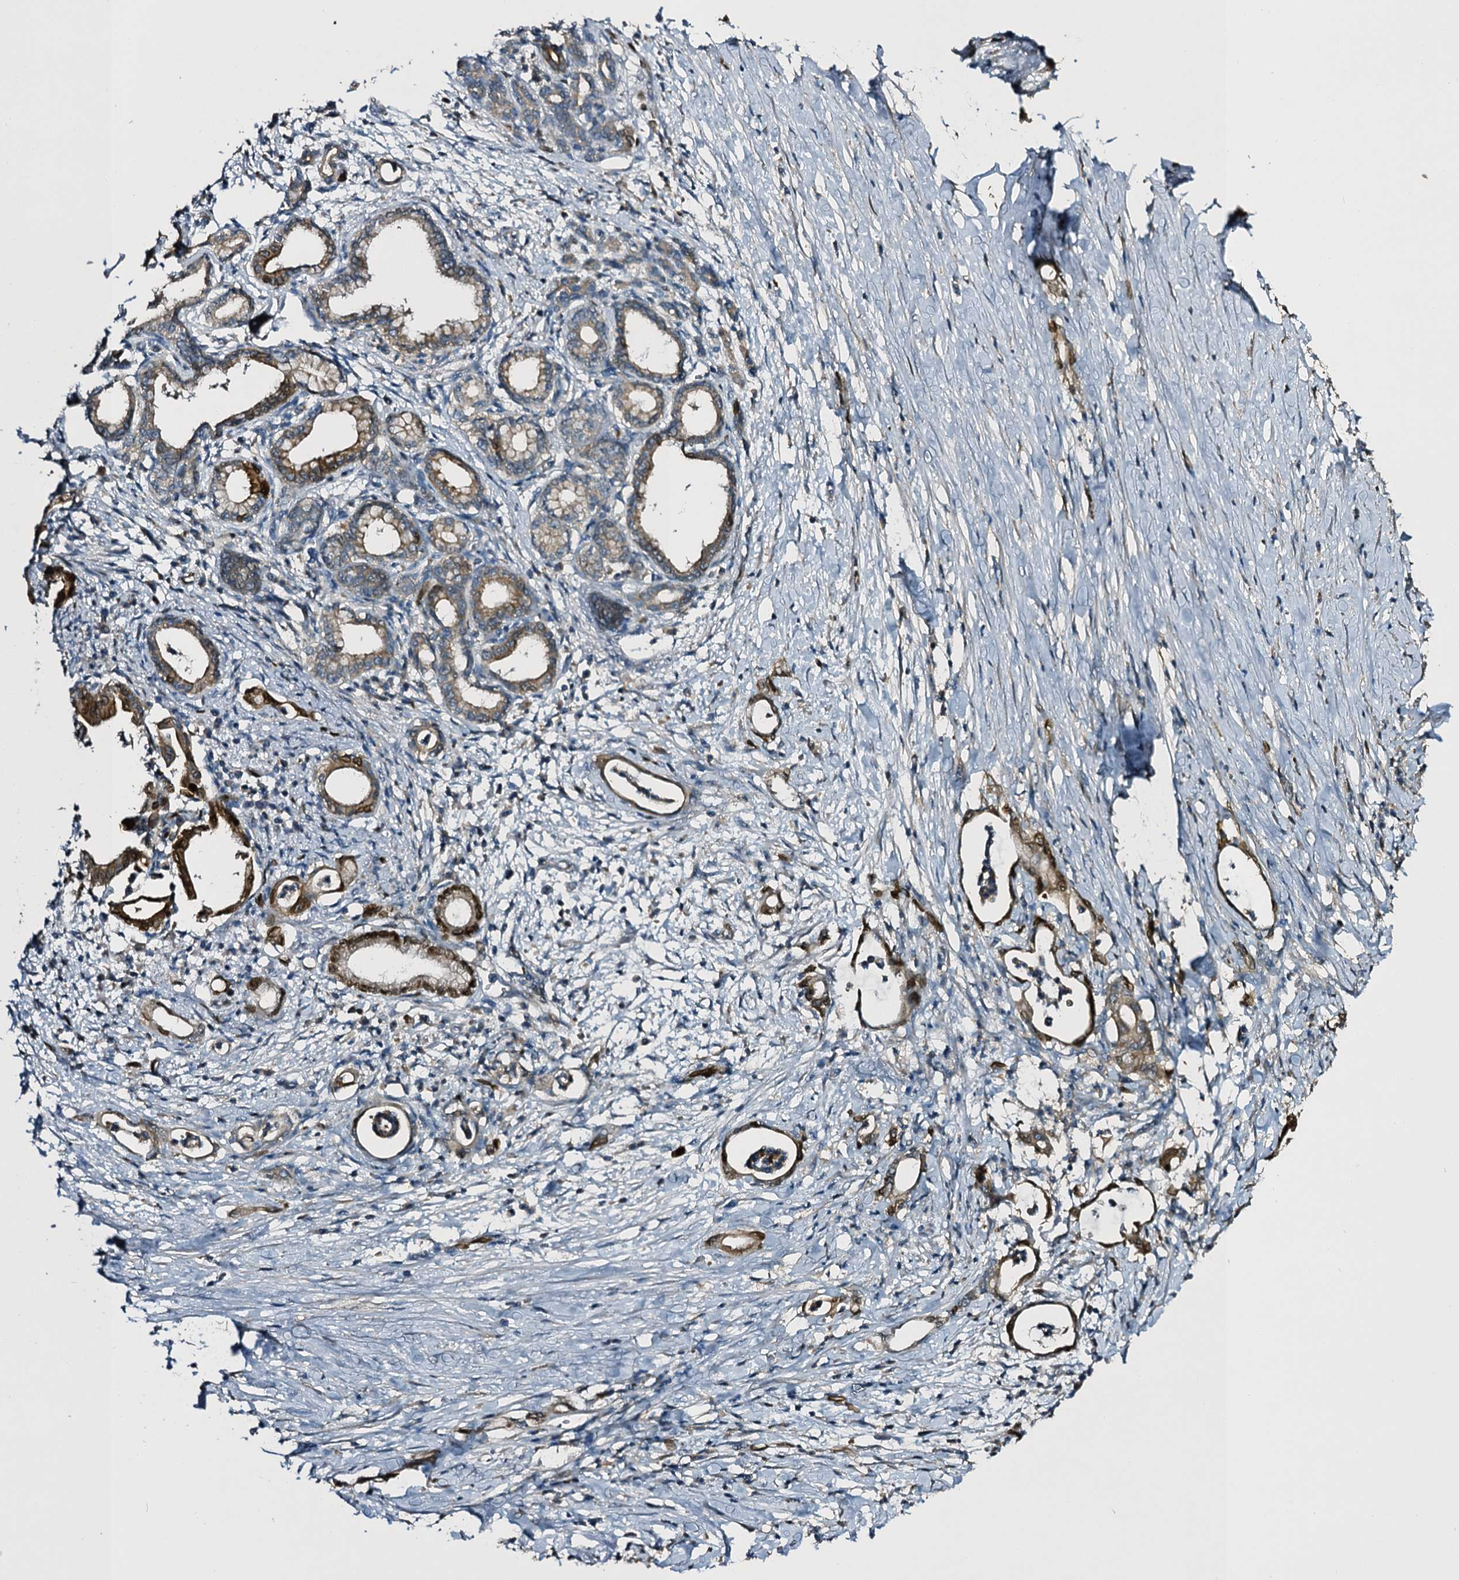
{"staining": {"intensity": "moderate", "quantity": "25%-75%", "location": "cytoplasmic/membranous,nuclear"}, "tissue": "pancreatic cancer", "cell_type": "Tumor cells", "image_type": "cancer", "snomed": [{"axis": "morphology", "description": "Adenocarcinoma, NOS"}, {"axis": "topography", "description": "Pancreas"}], "caption": "Protein staining by immunohistochemistry (IHC) shows moderate cytoplasmic/membranous and nuclear staining in approximately 25%-75% of tumor cells in pancreatic cancer. The protein is stained brown, and the nuclei are stained in blue (DAB IHC with brightfield microscopy, high magnification).", "gene": "SLC11A2", "patient": {"sex": "female", "age": 55}}